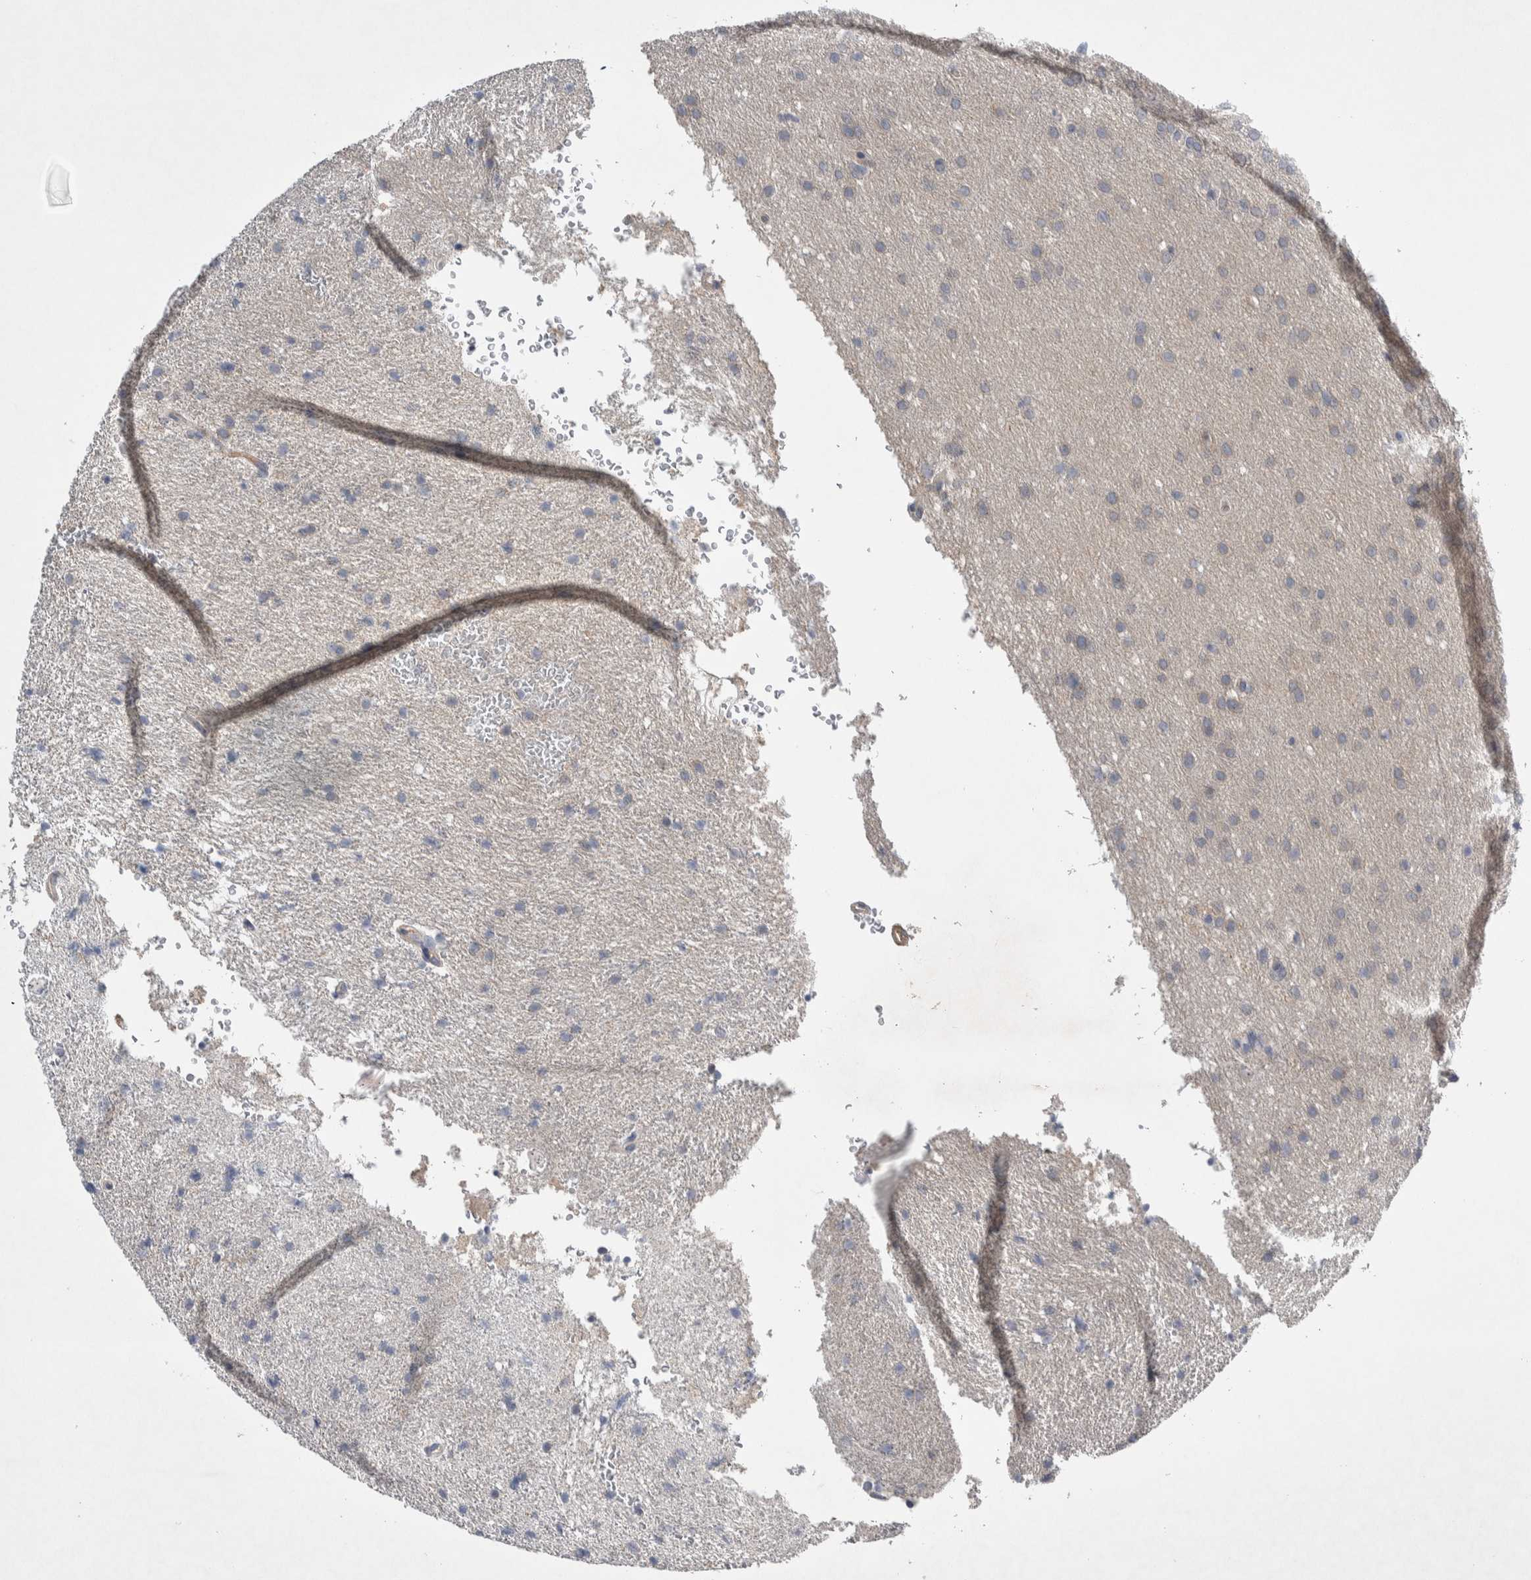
{"staining": {"intensity": "negative", "quantity": "none", "location": "none"}, "tissue": "glioma", "cell_type": "Tumor cells", "image_type": "cancer", "snomed": [{"axis": "morphology", "description": "Glioma, malignant, Low grade"}, {"axis": "topography", "description": "Brain"}], "caption": "This is an immunohistochemistry (IHC) image of glioma. There is no positivity in tumor cells.", "gene": "CEP131", "patient": {"sex": "female", "age": 37}}